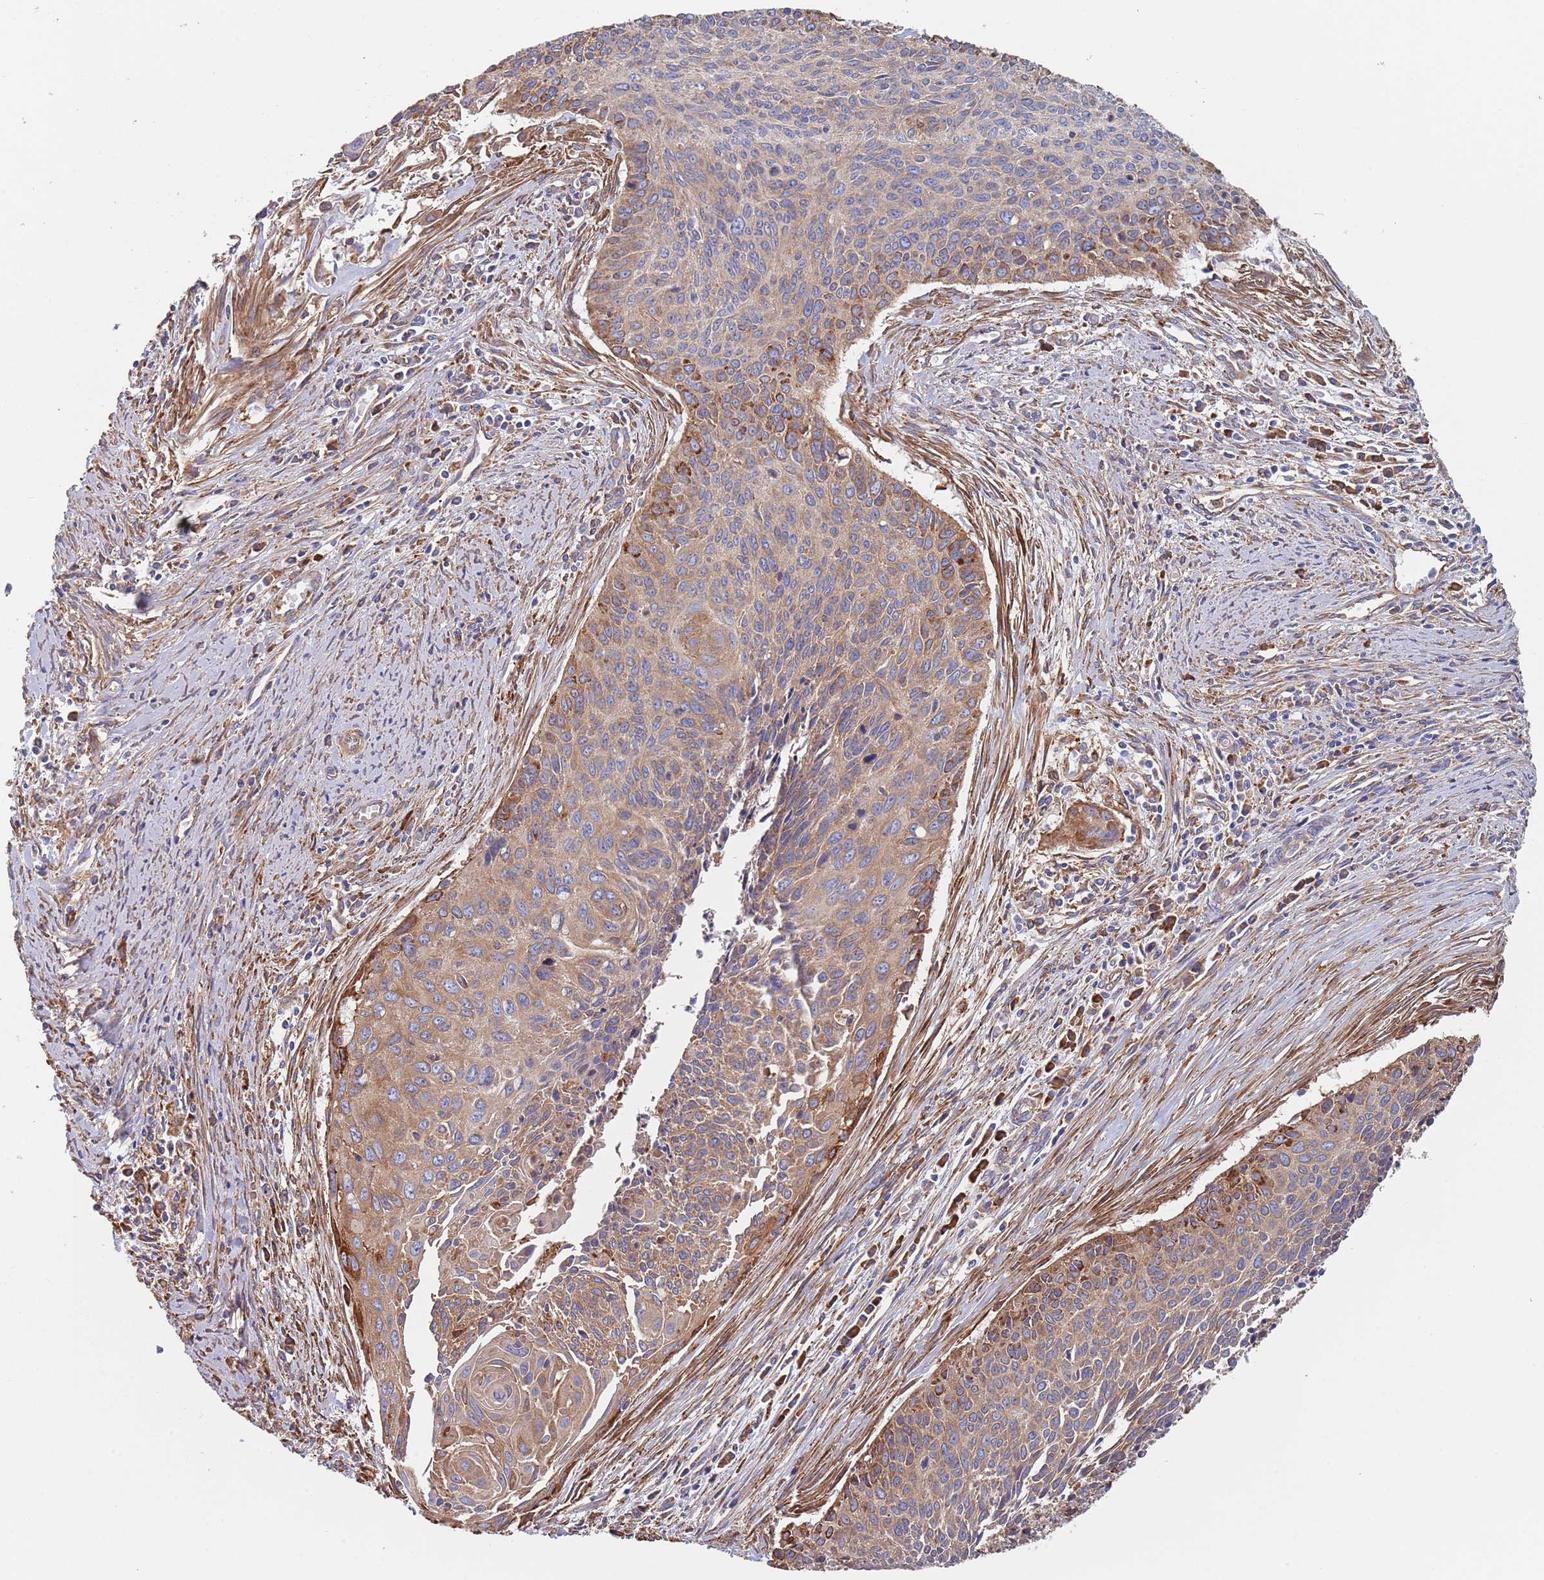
{"staining": {"intensity": "moderate", "quantity": "25%-75%", "location": "cytoplasmic/membranous"}, "tissue": "cervical cancer", "cell_type": "Tumor cells", "image_type": "cancer", "snomed": [{"axis": "morphology", "description": "Squamous cell carcinoma, NOS"}, {"axis": "topography", "description": "Cervix"}], "caption": "Cervical cancer stained with DAB immunohistochemistry (IHC) exhibits medium levels of moderate cytoplasmic/membranous positivity in approximately 25%-75% of tumor cells.", "gene": "DCUN1D3", "patient": {"sex": "female", "age": 55}}